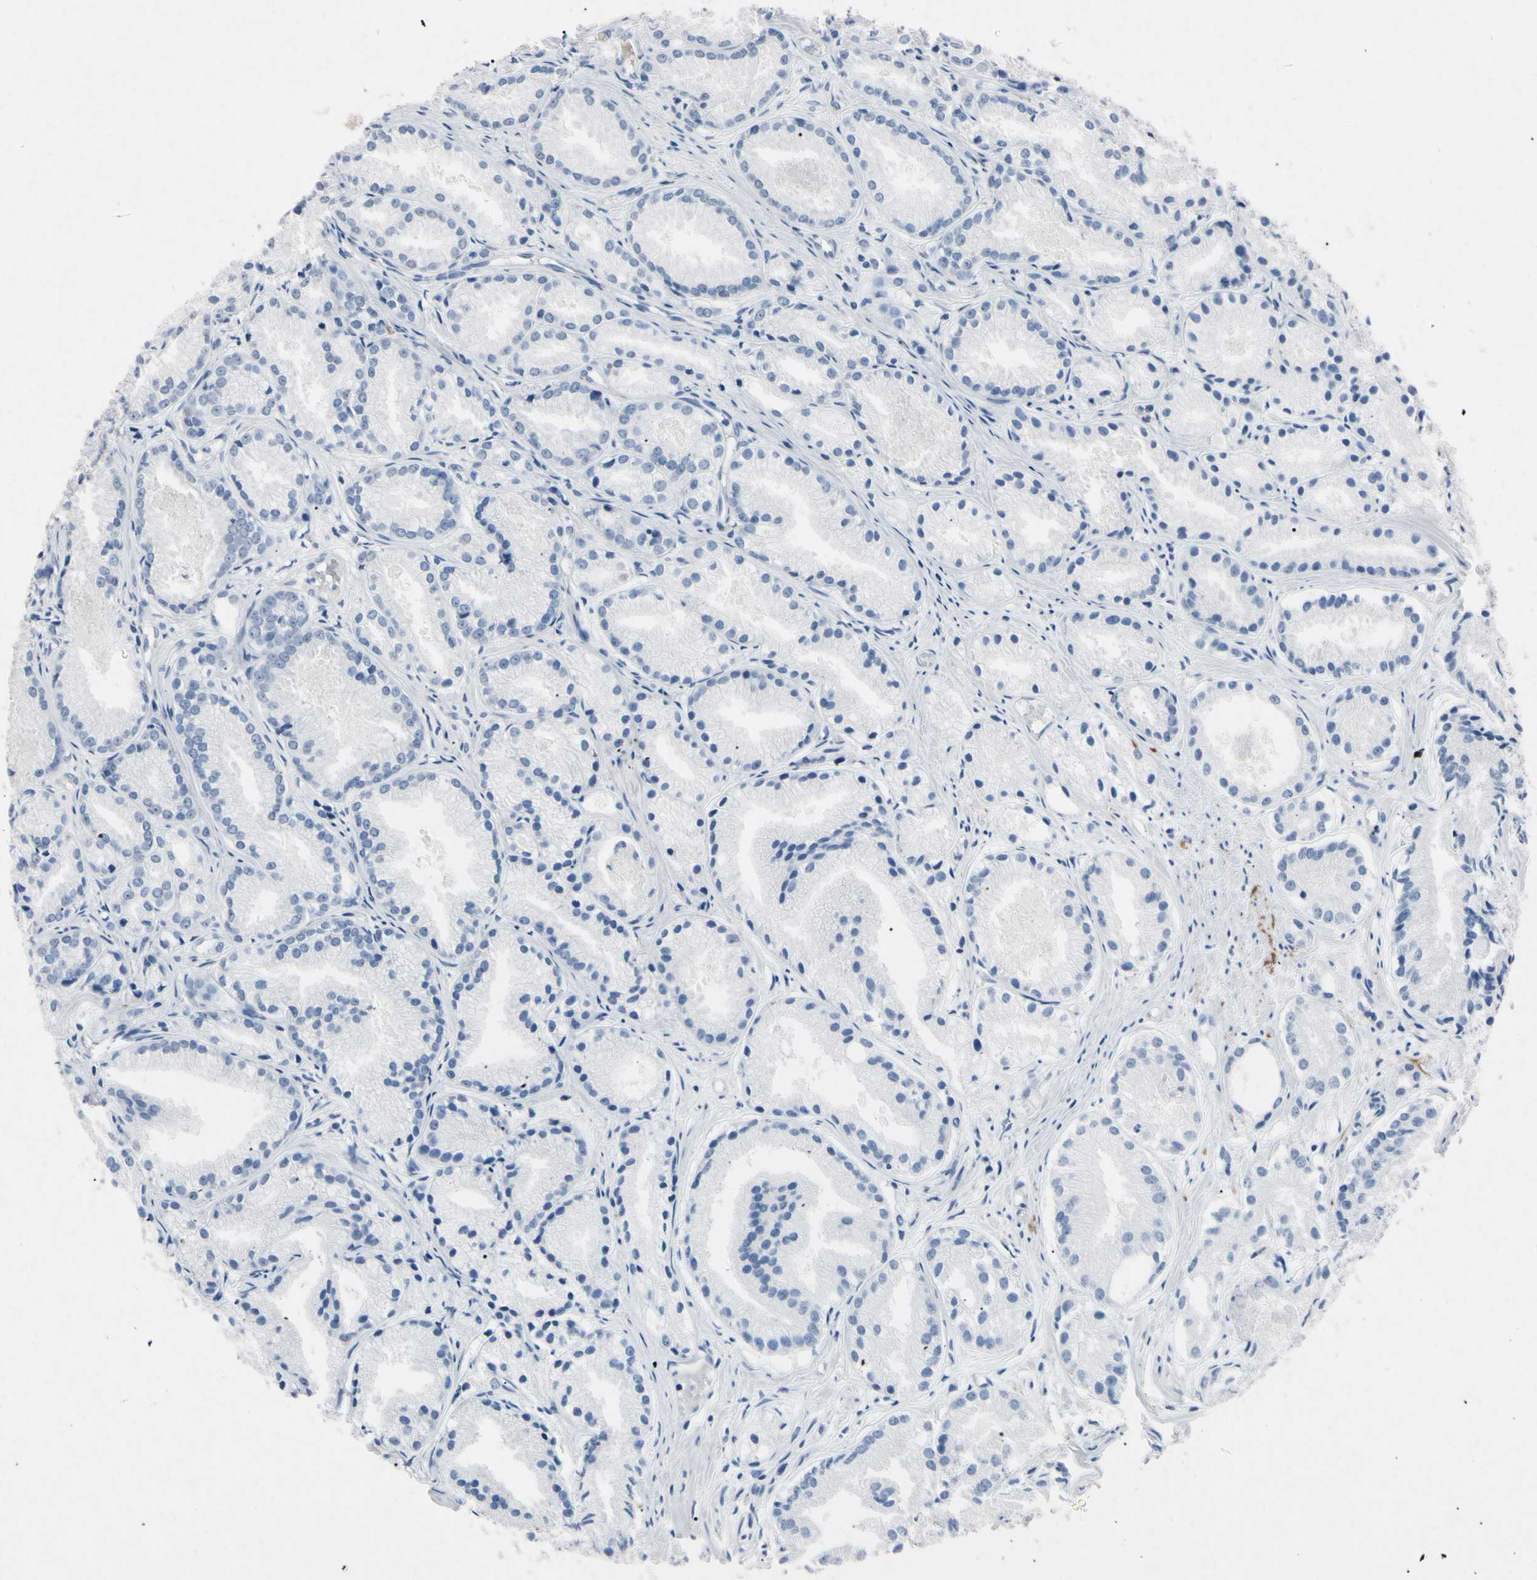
{"staining": {"intensity": "negative", "quantity": "none", "location": "none"}, "tissue": "prostate cancer", "cell_type": "Tumor cells", "image_type": "cancer", "snomed": [{"axis": "morphology", "description": "Adenocarcinoma, Low grade"}, {"axis": "topography", "description": "Prostate"}], "caption": "Tumor cells show no significant protein staining in prostate cancer.", "gene": "ELN", "patient": {"sex": "male", "age": 72}}